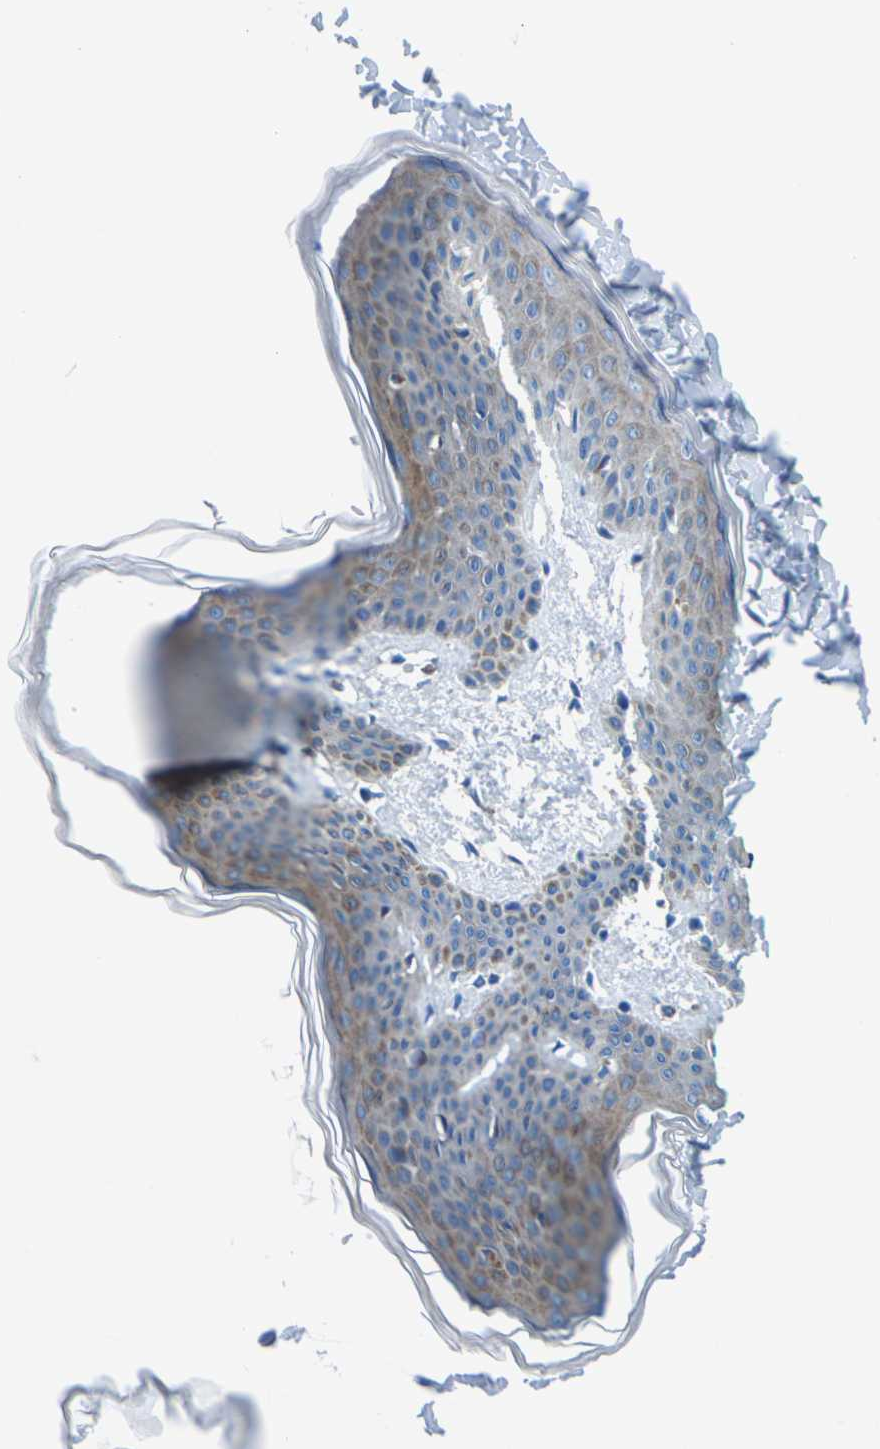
{"staining": {"intensity": "negative", "quantity": "none", "location": "none"}, "tissue": "skin", "cell_type": "Fibroblasts", "image_type": "normal", "snomed": [{"axis": "morphology", "description": "Normal tissue, NOS"}, {"axis": "topography", "description": "Skin"}], "caption": "The immunohistochemistry photomicrograph has no significant staining in fibroblasts of skin. (Immunohistochemistry (ihc), brightfield microscopy, high magnification).", "gene": "SYNGR2", "patient": {"sex": "female", "age": 17}}